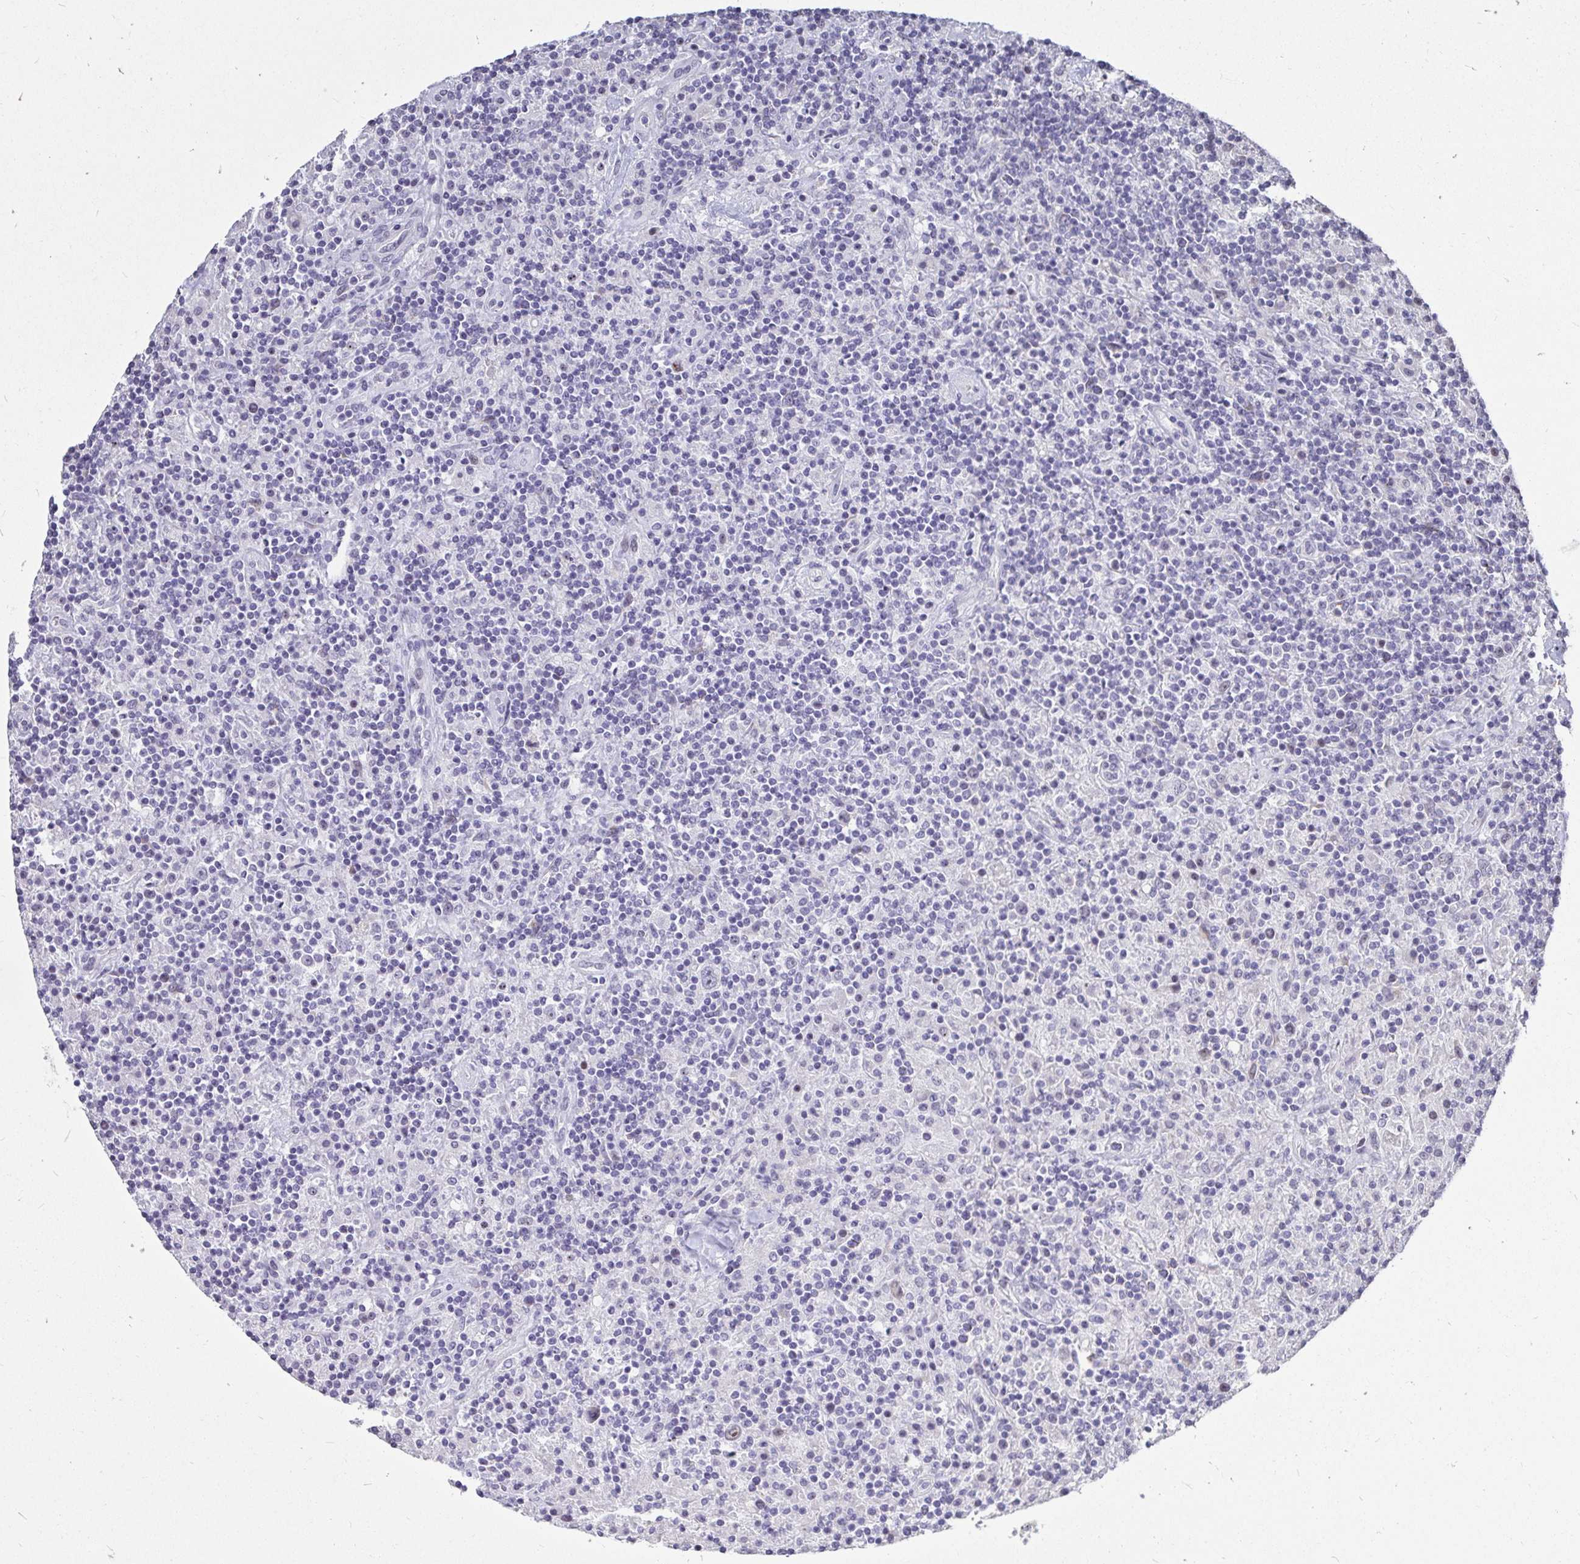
{"staining": {"intensity": "moderate", "quantity": ">75%", "location": "nuclear"}, "tissue": "lymphoma", "cell_type": "Tumor cells", "image_type": "cancer", "snomed": [{"axis": "morphology", "description": "Hodgkin's disease, NOS"}, {"axis": "topography", "description": "Thymus, NOS"}], "caption": "Approximately >75% of tumor cells in human Hodgkin's disease reveal moderate nuclear protein staining as visualized by brown immunohistochemical staining.", "gene": "ANLN", "patient": {"sex": "female", "age": 17}}